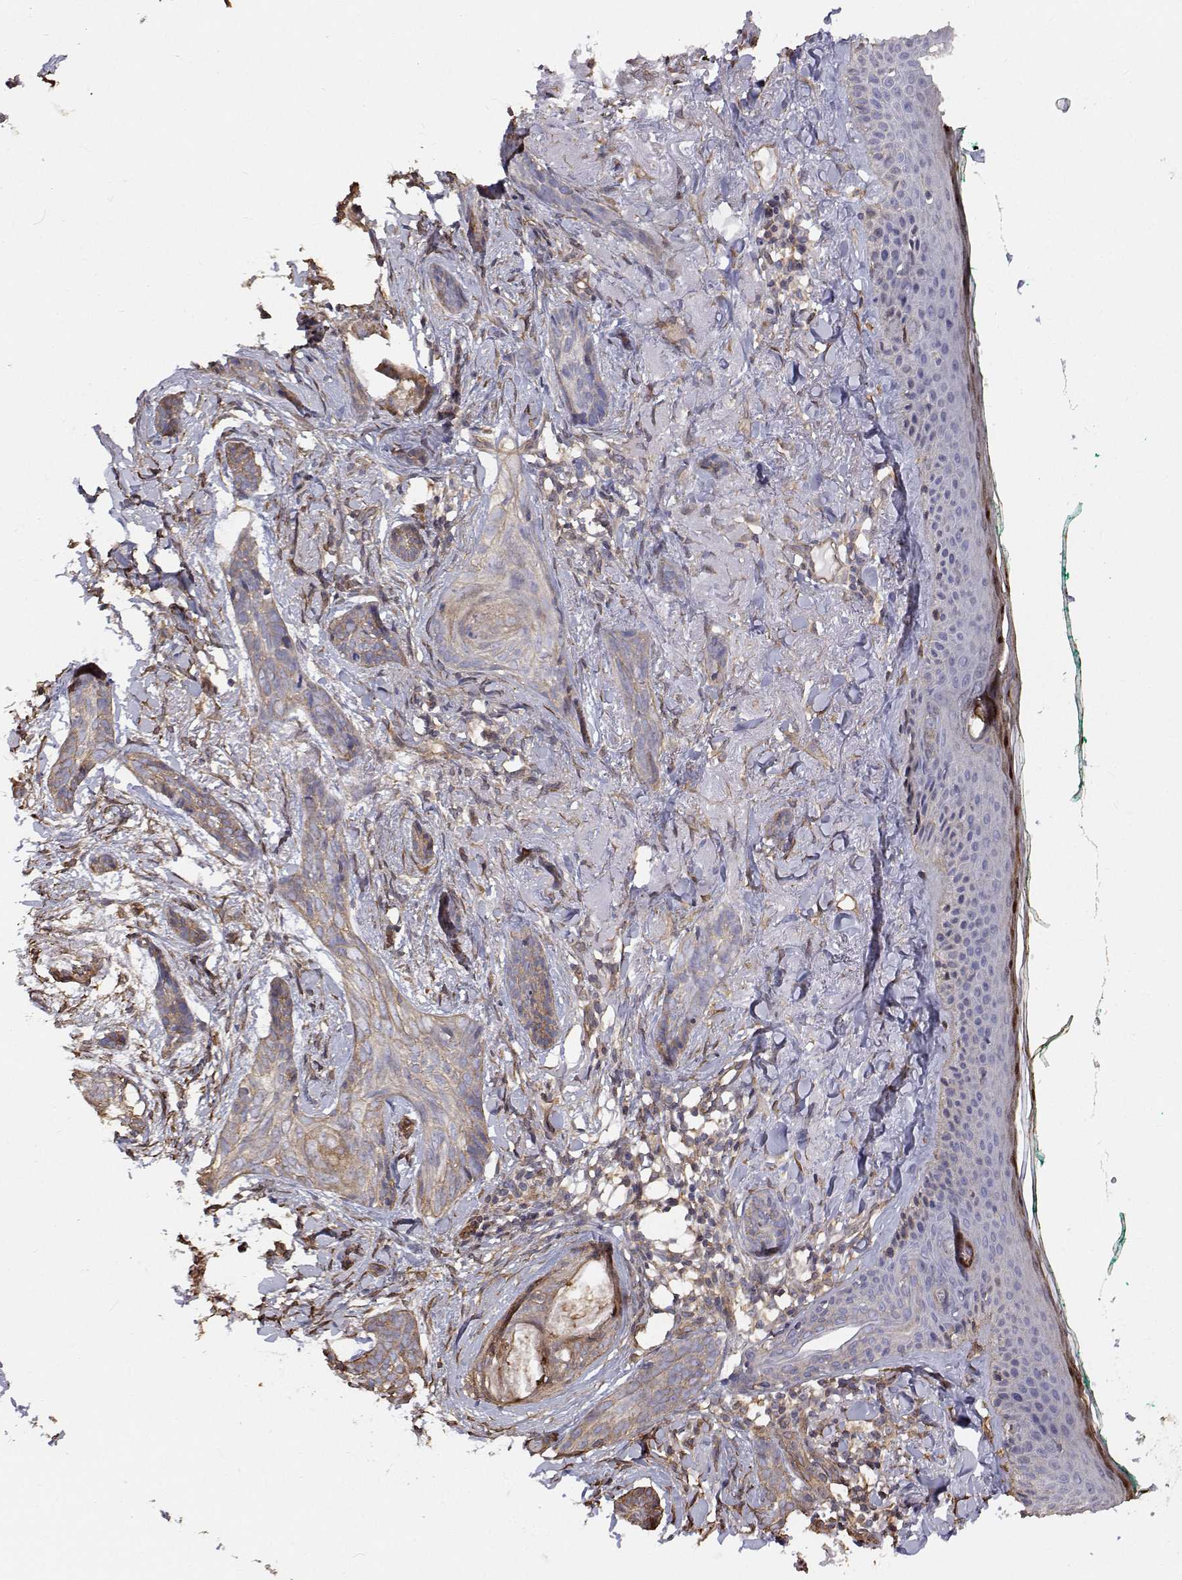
{"staining": {"intensity": "weak", "quantity": "<25%", "location": "cytoplasmic/membranous"}, "tissue": "skin cancer", "cell_type": "Tumor cells", "image_type": "cancer", "snomed": [{"axis": "morphology", "description": "Basal cell carcinoma"}, {"axis": "topography", "description": "Skin"}], "caption": "High magnification brightfield microscopy of skin cancer (basal cell carcinoma) stained with DAB (3,3'-diaminobenzidine) (brown) and counterstained with hematoxylin (blue): tumor cells show no significant expression.", "gene": "GSDMA", "patient": {"sex": "female", "age": 78}}